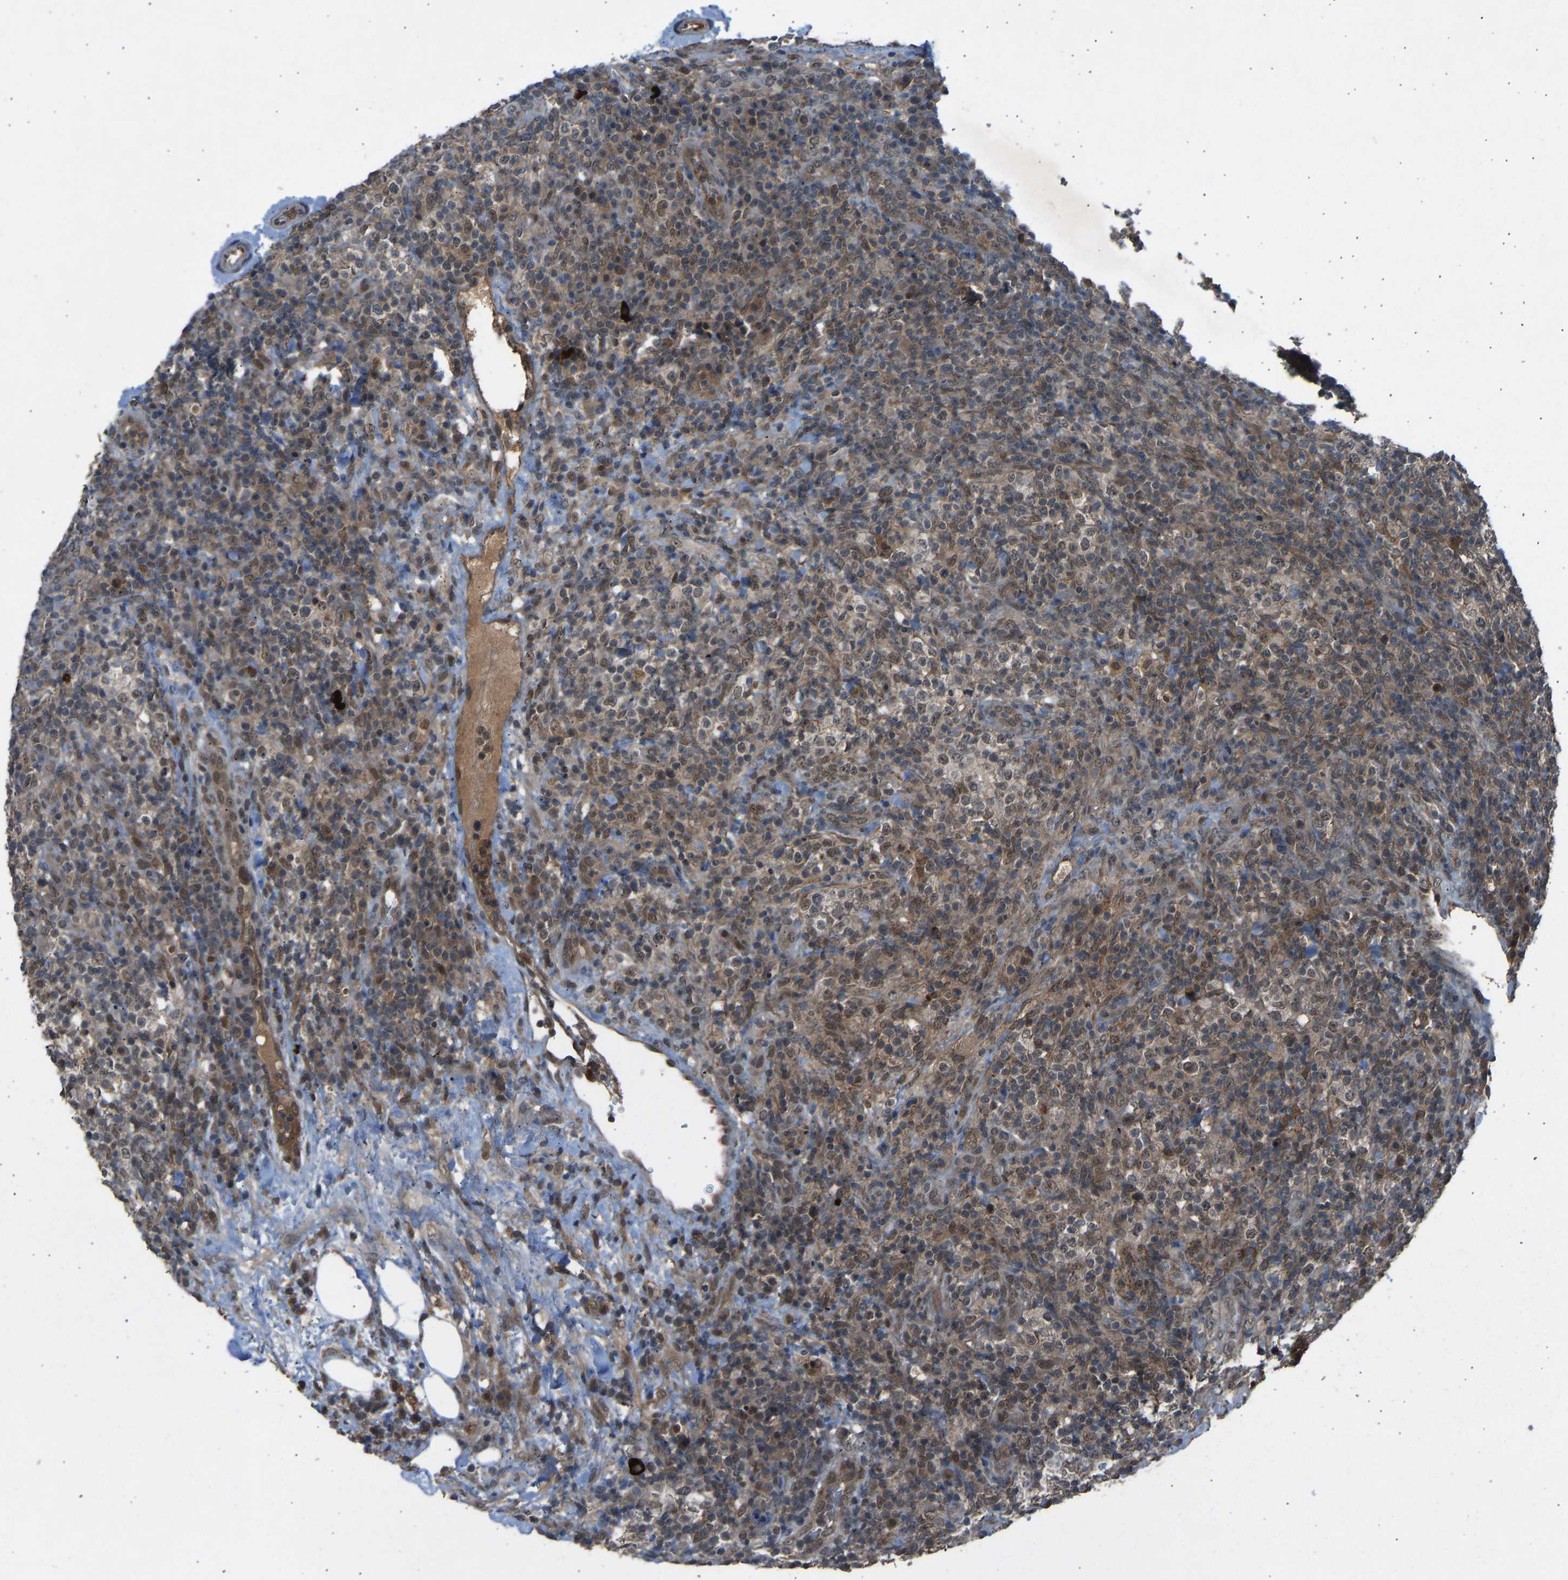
{"staining": {"intensity": "moderate", "quantity": ">75%", "location": "cytoplasmic/membranous"}, "tissue": "lymphoma", "cell_type": "Tumor cells", "image_type": "cancer", "snomed": [{"axis": "morphology", "description": "Malignant lymphoma, non-Hodgkin's type, High grade"}, {"axis": "topography", "description": "Lymph node"}], "caption": "Immunohistochemistry (DAB (3,3'-diaminobenzidine)) staining of human malignant lymphoma, non-Hodgkin's type (high-grade) shows moderate cytoplasmic/membranous protein expression in about >75% of tumor cells.", "gene": "SLC43A1", "patient": {"sex": "female", "age": 76}}